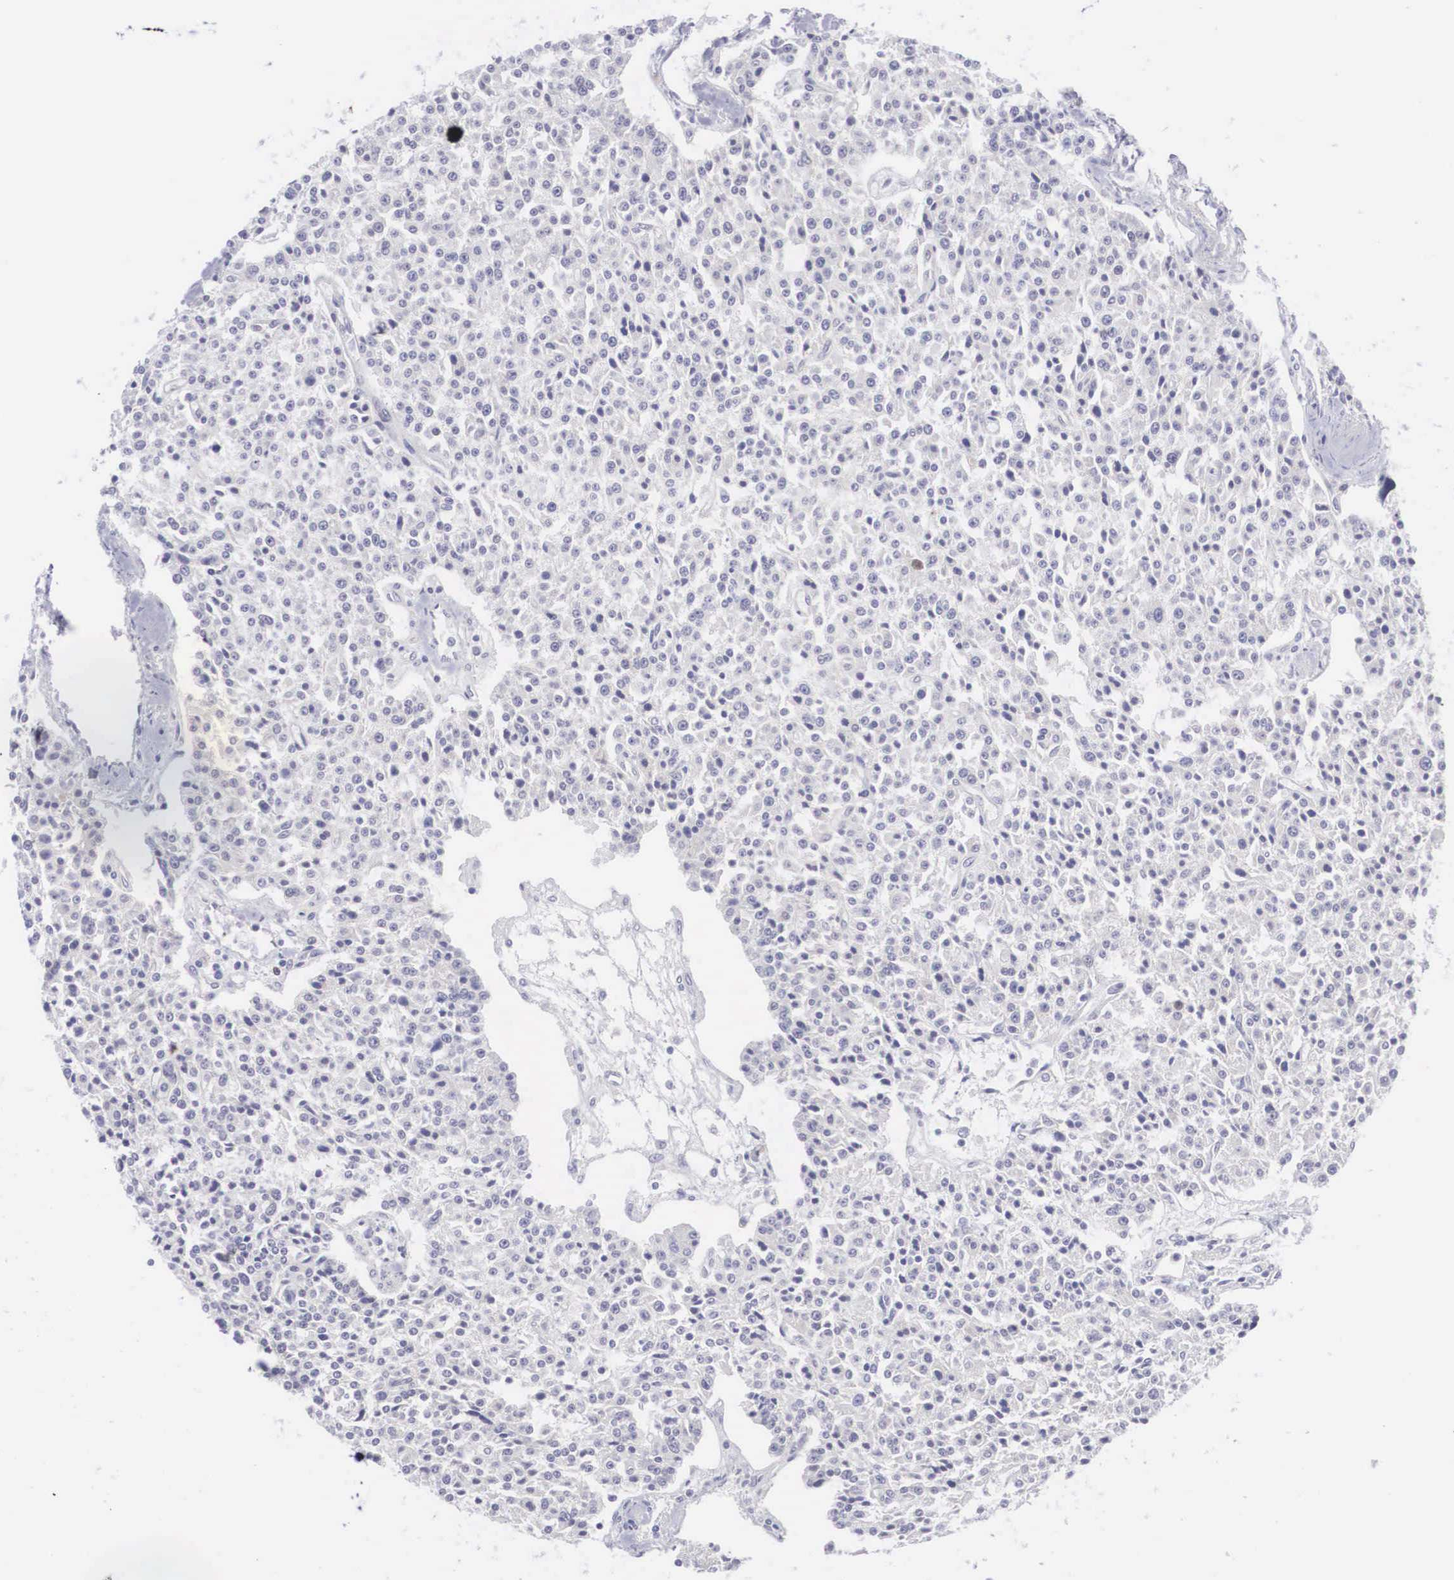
{"staining": {"intensity": "negative", "quantity": "none", "location": "none"}, "tissue": "carcinoid", "cell_type": "Tumor cells", "image_type": "cancer", "snomed": [{"axis": "morphology", "description": "Carcinoid, malignant, NOS"}, {"axis": "topography", "description": "Stomach"}], "caption": "Carcinoid was stained to show a protein in brown. There is no significant staining in tumor cells.", "gene": "MAST4", "patient": {"sex": "female", "age": 76}}